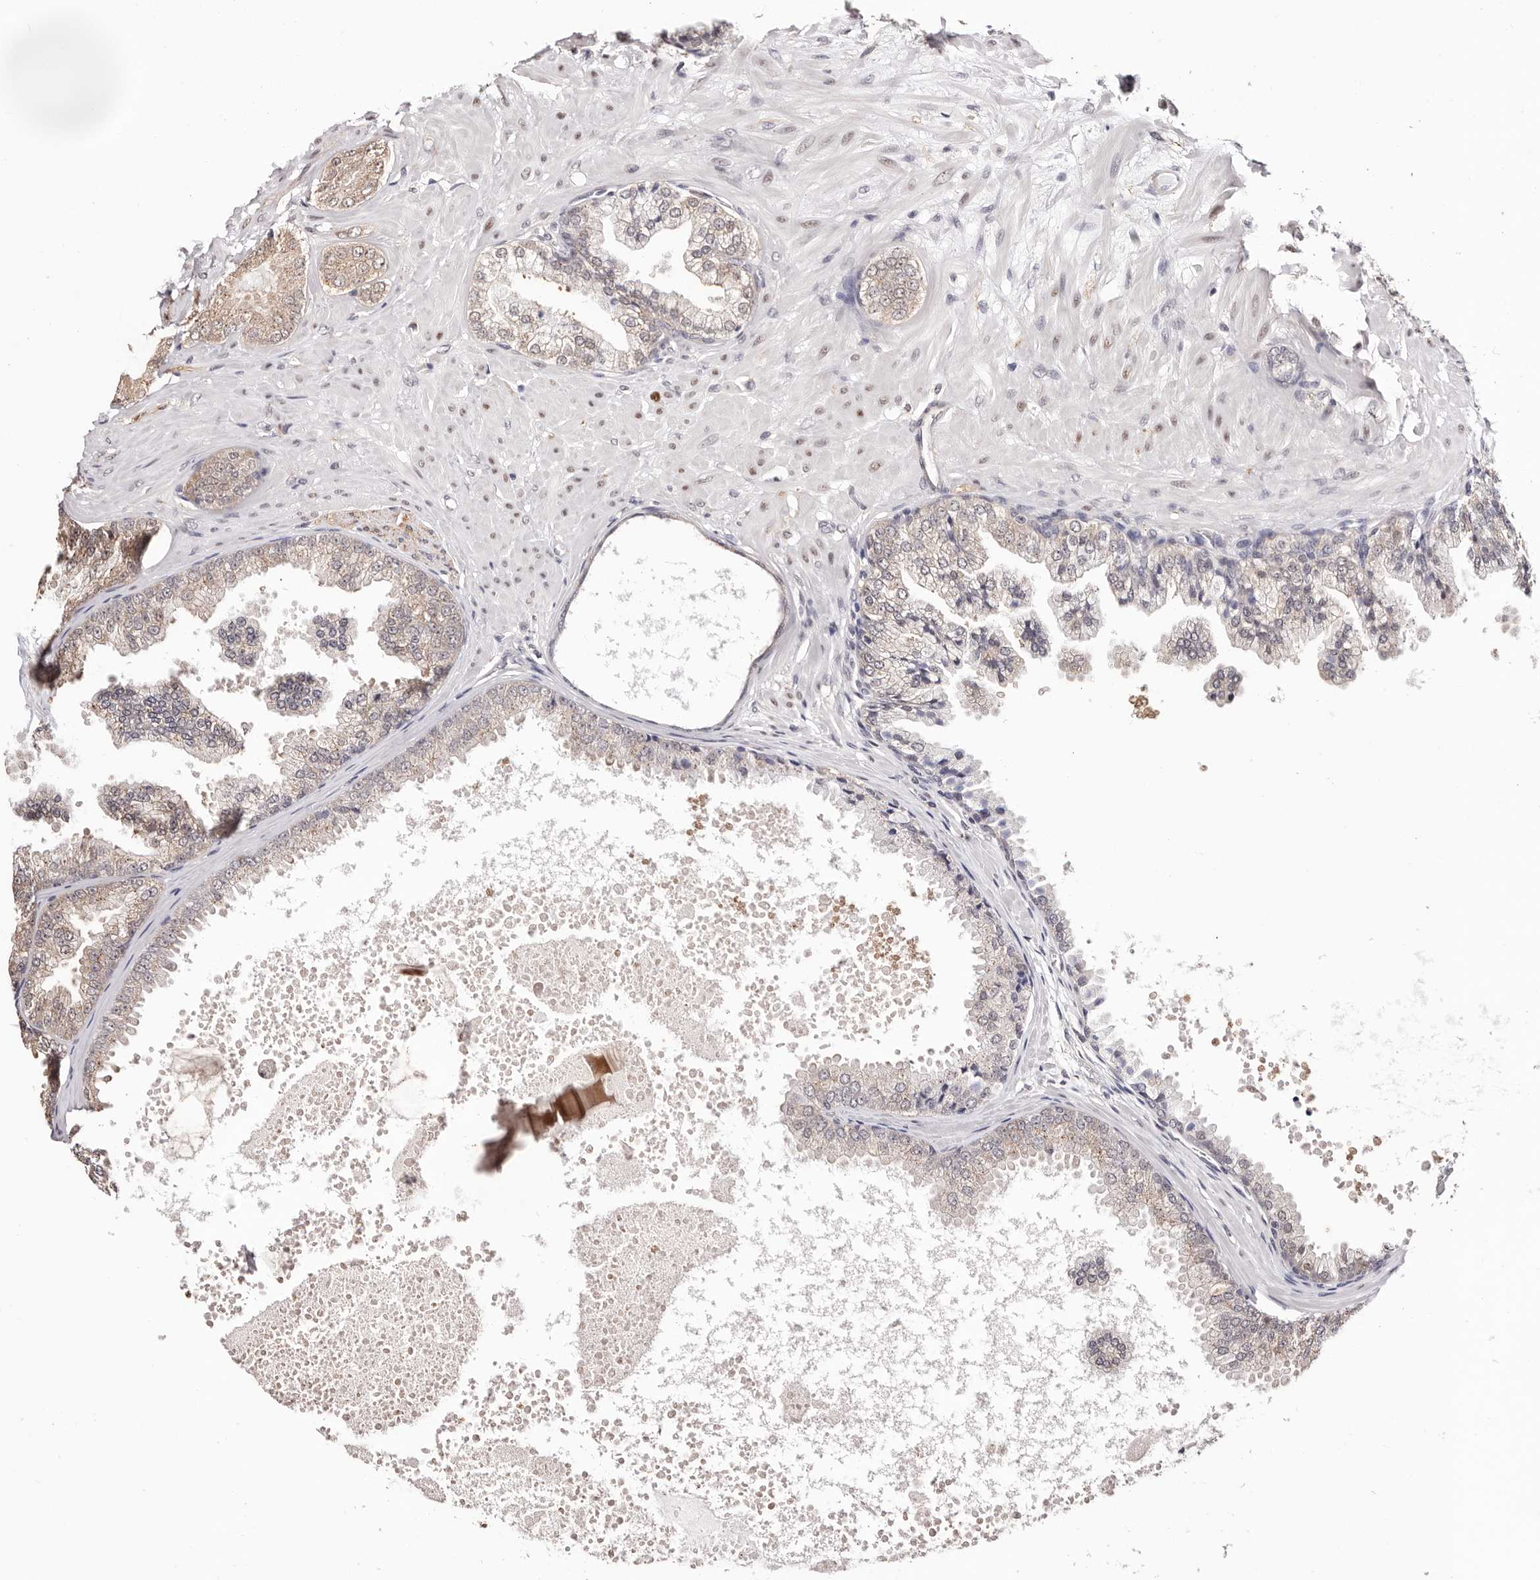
{"staining": {"intensity": "weak", "quantity": ">75%", "location": "cytoplasmic/membranous"}, "tissue": "prostate cancer", "cell_type": "Tumor cells", "image_type": "cancer", "snomed": [{"axis": "morphology", "description": "Adenocarcinoma, Low grade"}, {"axis": "topography", "description": "Prostate"}], "caption": "Protein analysis of prostate cancer tissue shows weak cytoplasmic/membranous staining in approximately >75% of tumor cells.", "gene": "TYW3", "patient": {"sex": "male", "age": 63}}